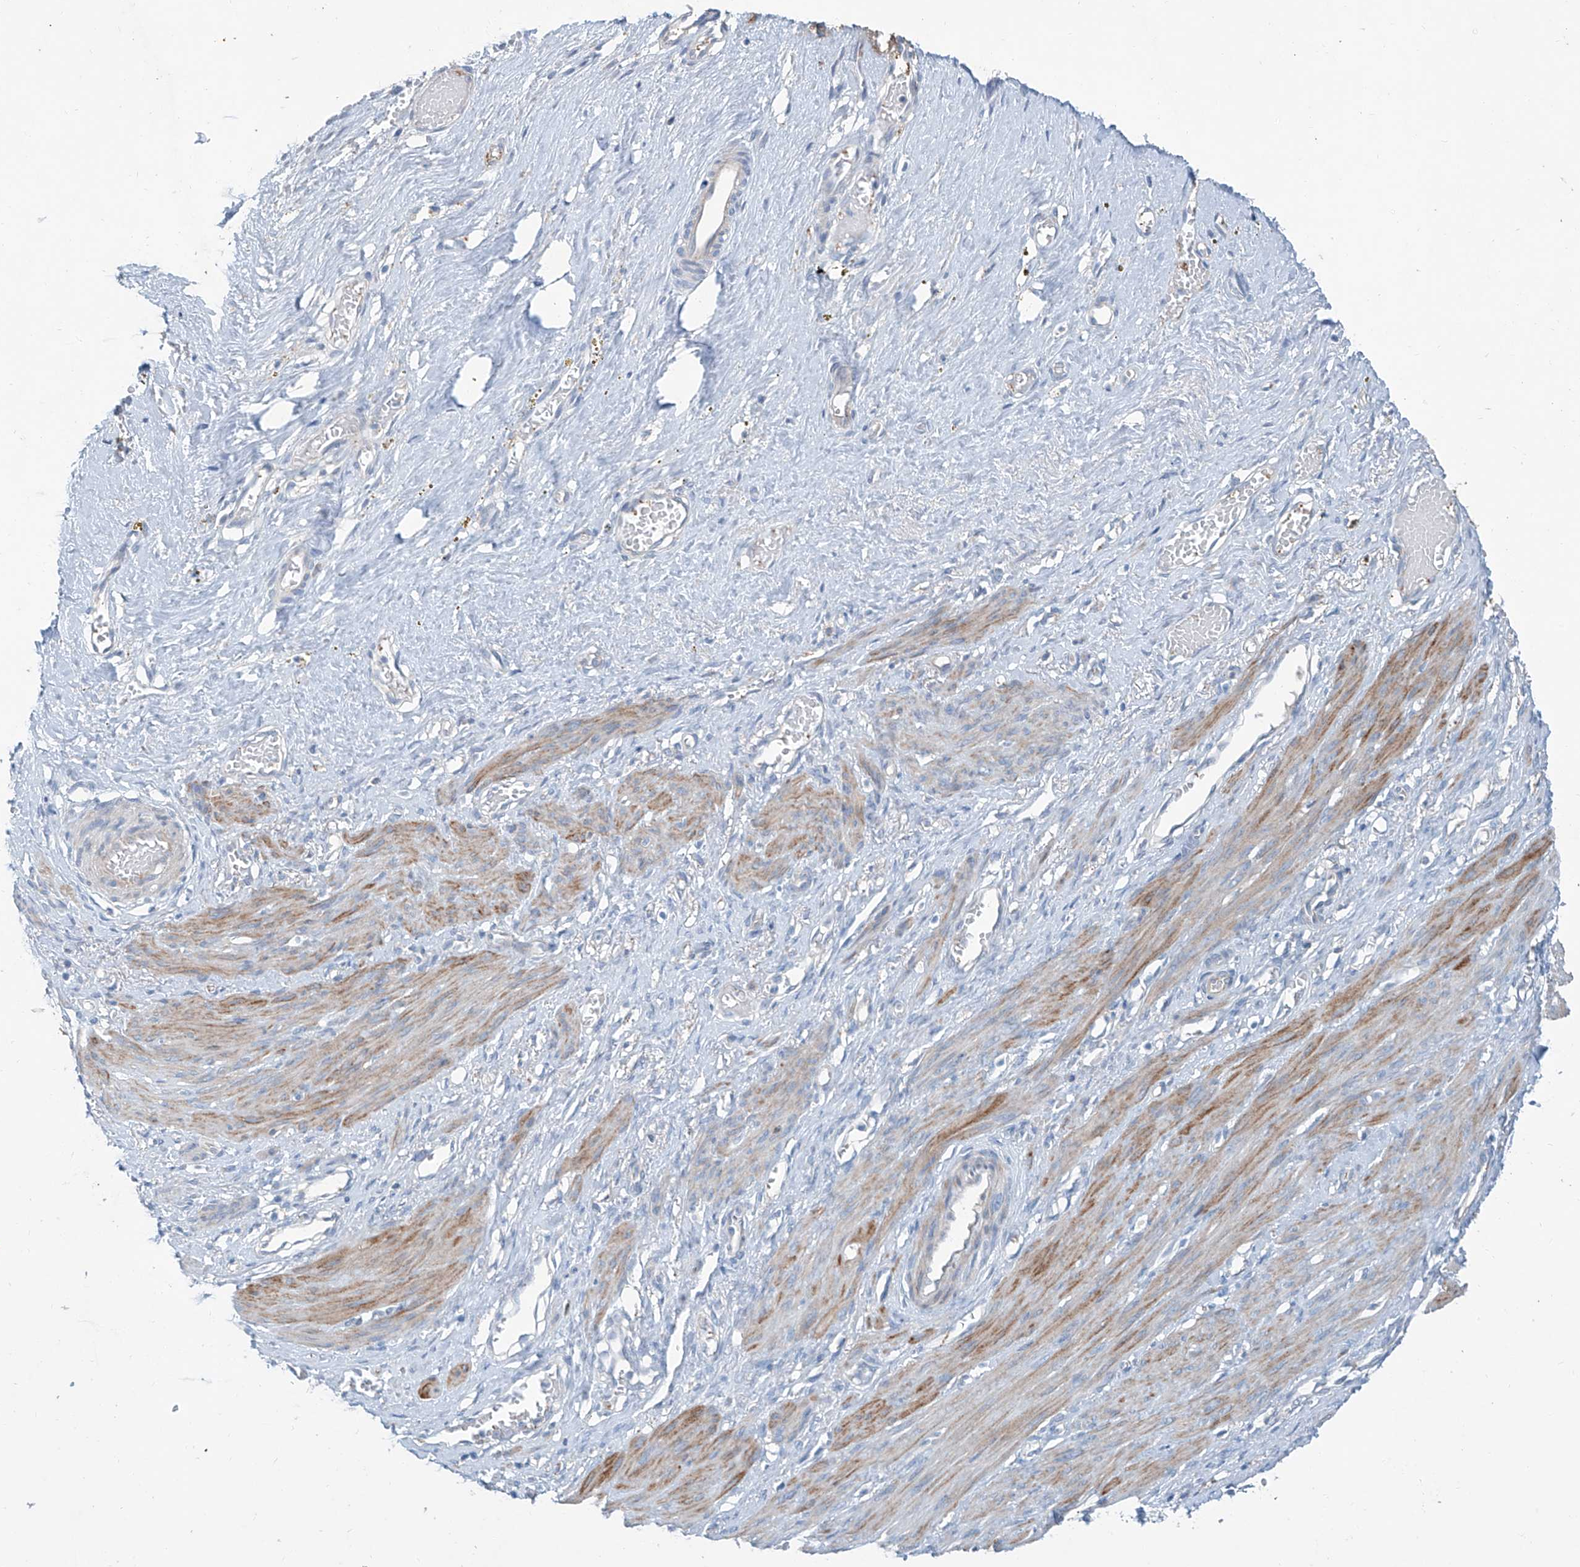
{"staining": {"intensity": "moderate", "quantity": ">75%", "location": "cytoplasmic/membranous"}, "tissue": "smooth muscle", "cell_type": "Smooth muscle cells", "image_type": "normal", "snomed": [{"axis": "morphology", "description": "Normal tissue, NOS"}, {"axis": "topography", "description": "Endometrium"}], "caption": "Immunohistochemical staining of unremarkable smooth muscle reveals moderate cytoplasmic/membranous protein expression in about >75% of smooth muscle cells. (DAB (3,3'-diaminobenzidine) IHC, brown staining for protein, blue staining for nuclei).", "gene": "ANKRD34A", "patient": {"sex": "female", "age": 33}}